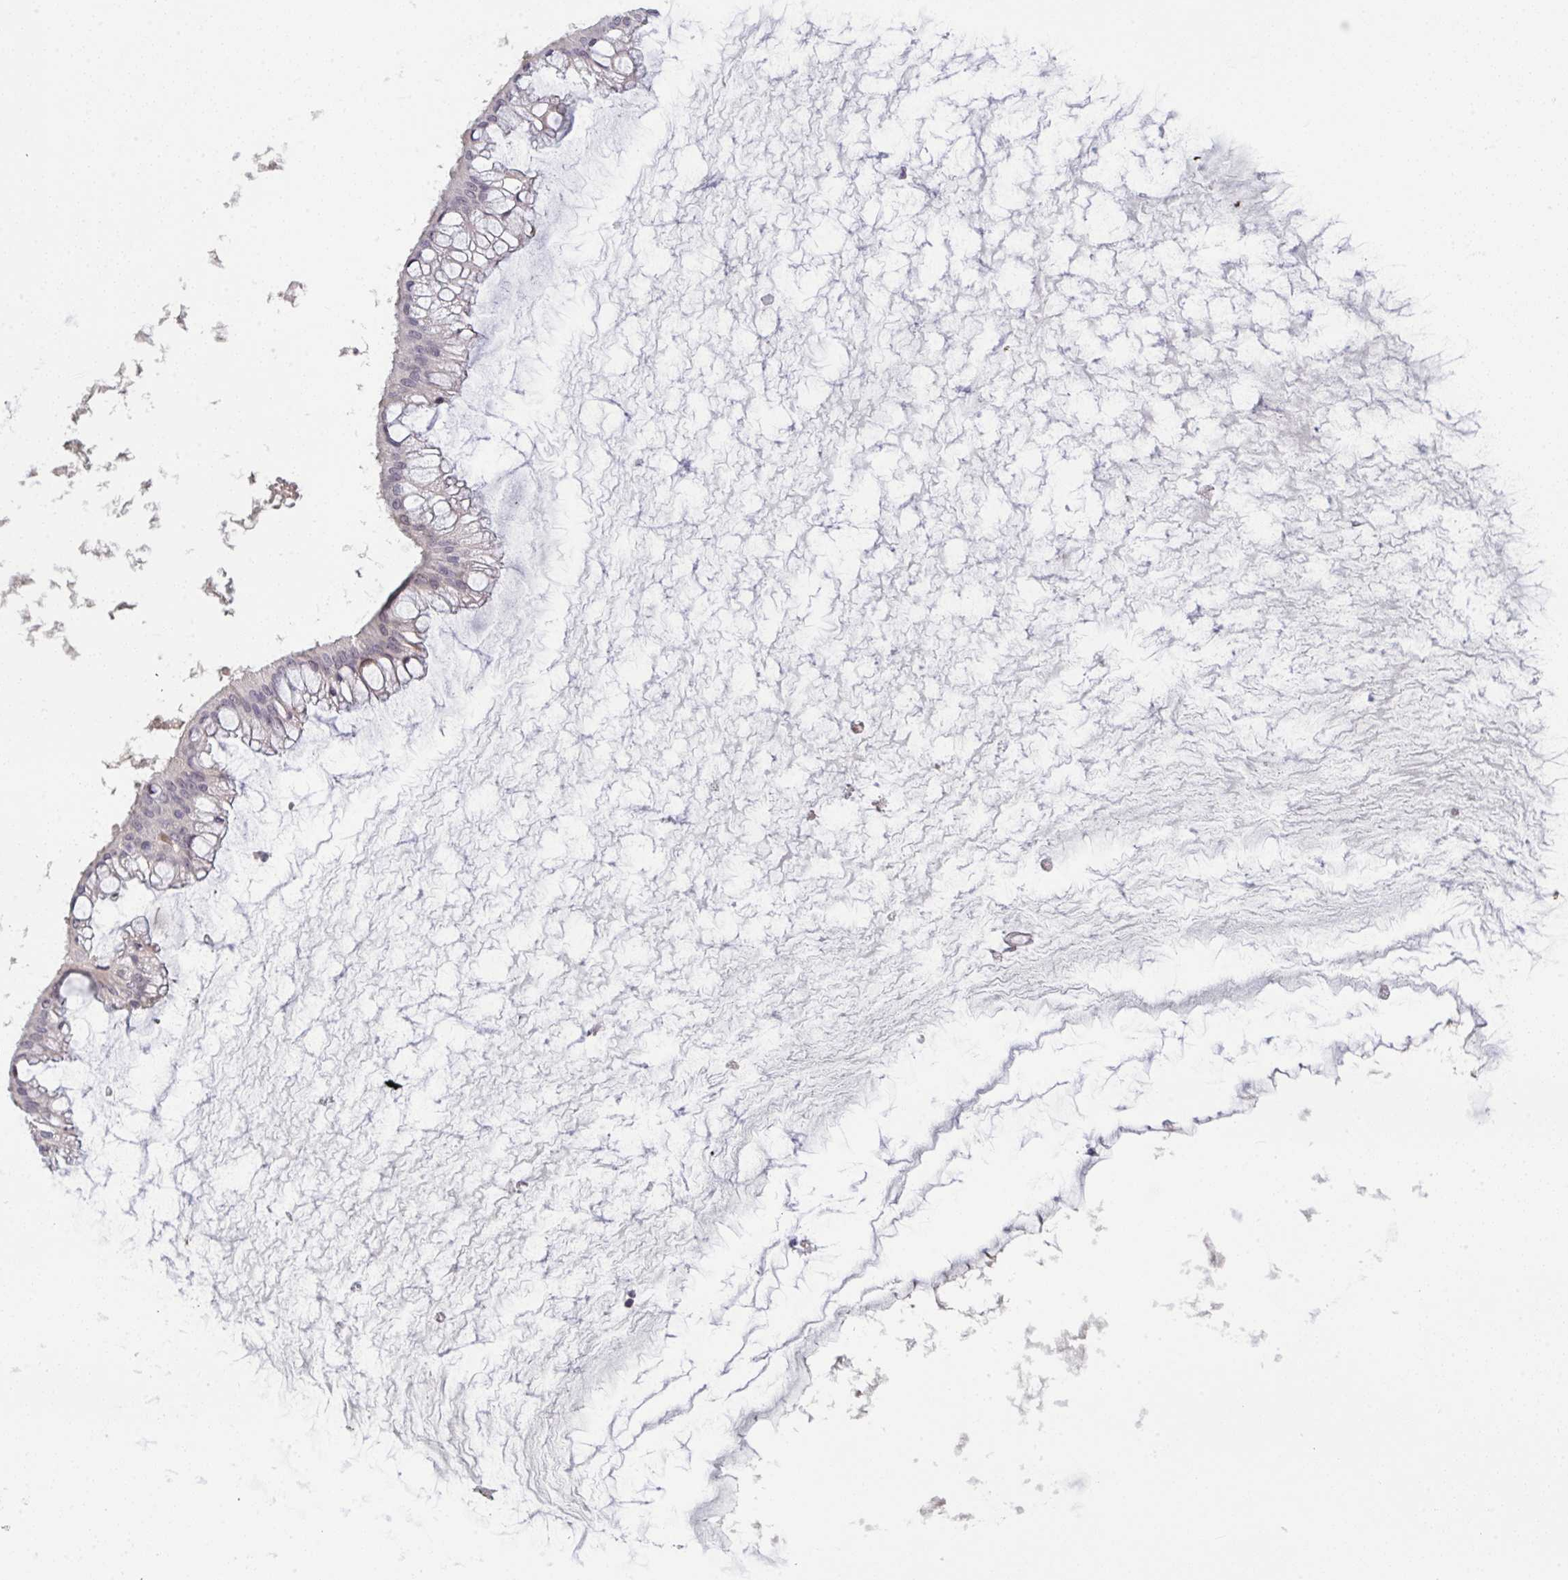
{"staining": {"intensity": "negative", "quantity": "none", "location": "none"}, "tissue": "ovarian cancer", "cell_type": "Tumor cells", "image_type": "cancer", "snomed": [{"axis": "morphology", "description": "Cystadenocarcinoma, mucinous, NOS"}, {"axis": "topography", "description": "Ovary"}], "caption": "There is no significant expression in tumor cells of ovarian mucinous cystadenocarcinoma.", "gene": "ZNF784", "patient": {"sex": "female", "age": 73}}